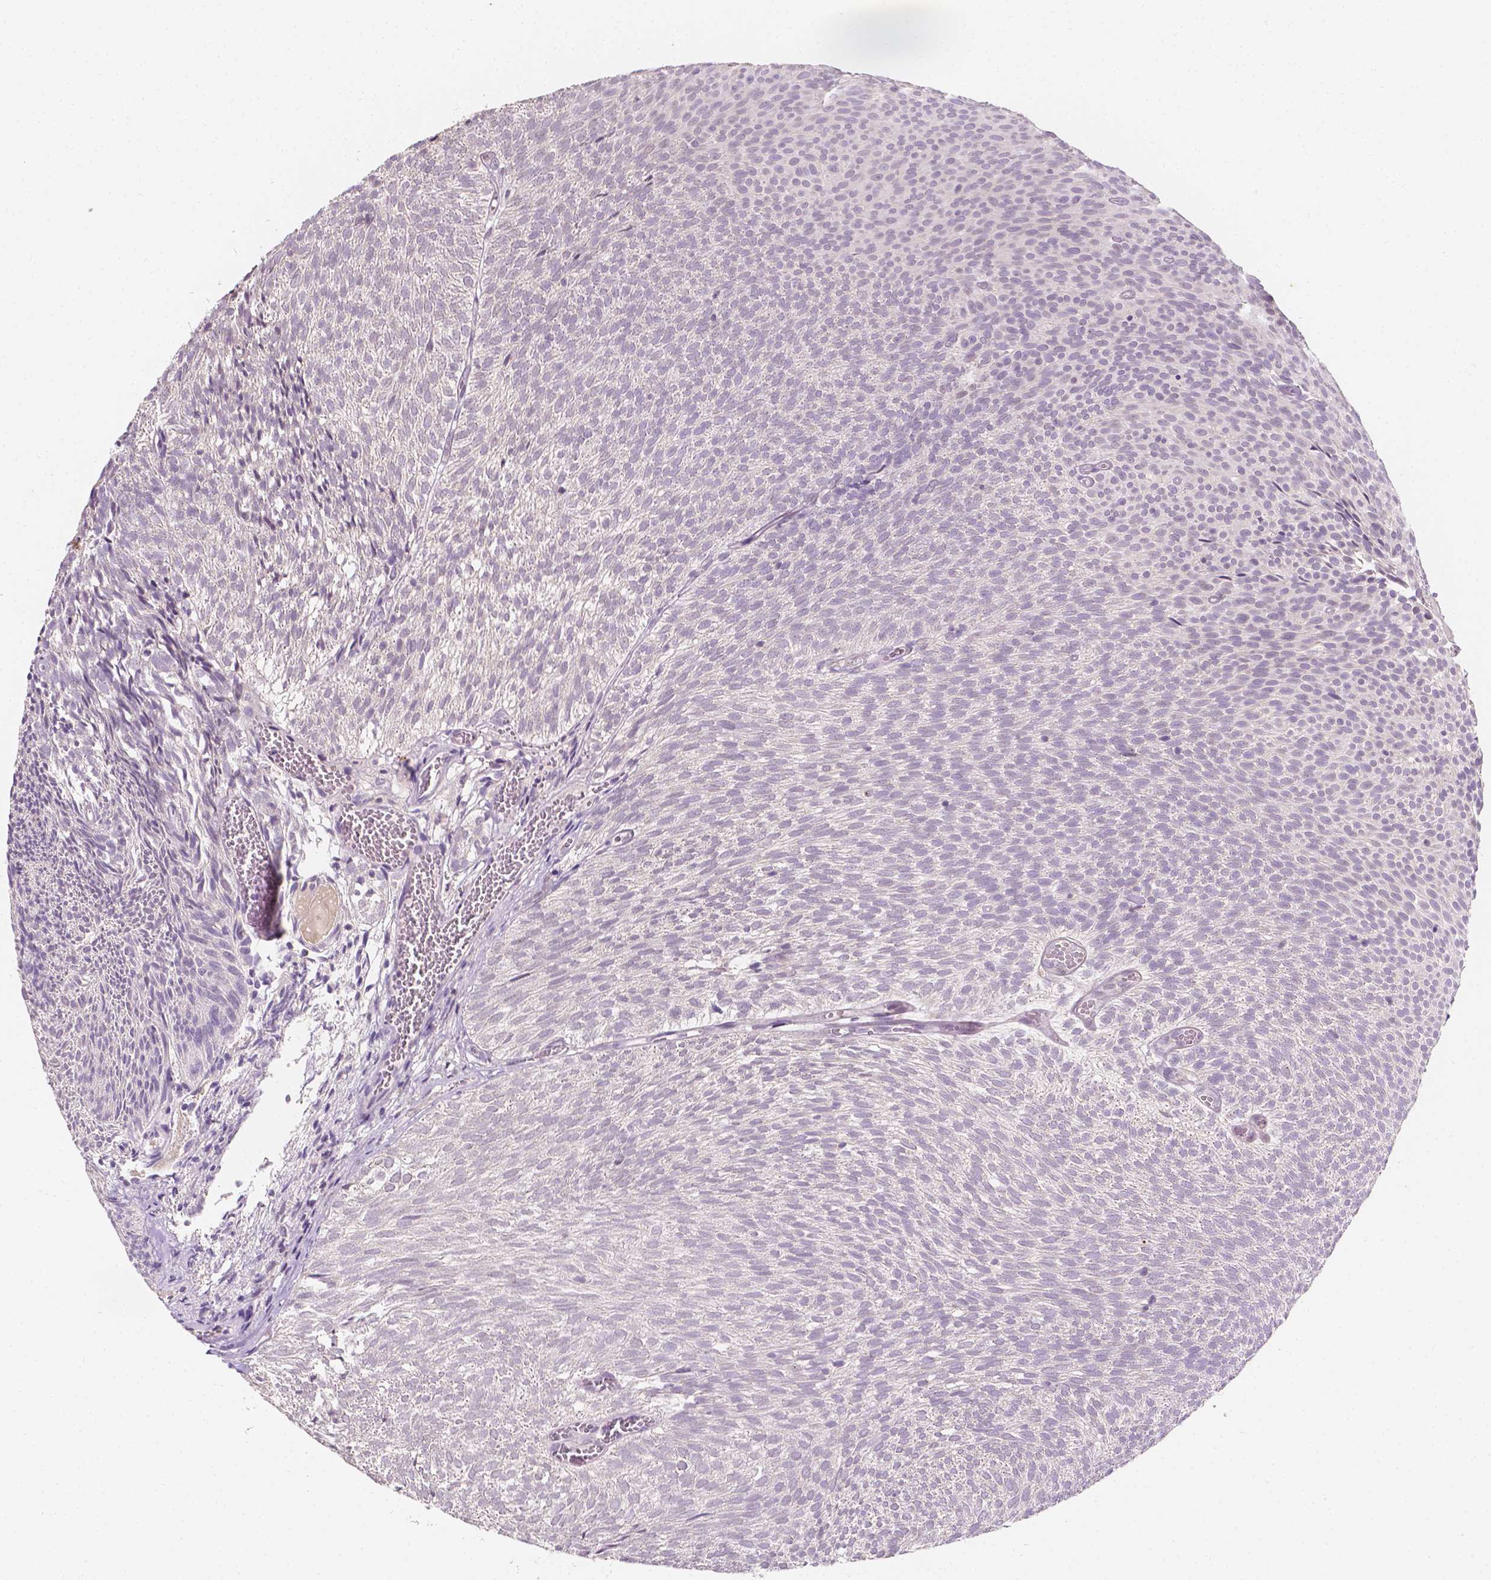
{"staining": {"intensity": "negative", "quantity": "none", "location": "none"}, "tissue": "urothelial cancer", "cell_type": "Tumor cells", "image_type": "cancer", "snomed": [{"axis": "morphology", "description": "Urothelial carcinoma, Low grade"}, {"axis": "topography", "description": "Urinary bladder"}], "caption": "A micrograph of low-grade urothelial carcinoma stained for a protein reveals no brown staining in tumor cells.", "gene": "SIRT2", "patient": {"sex": "male", "age": 77}}